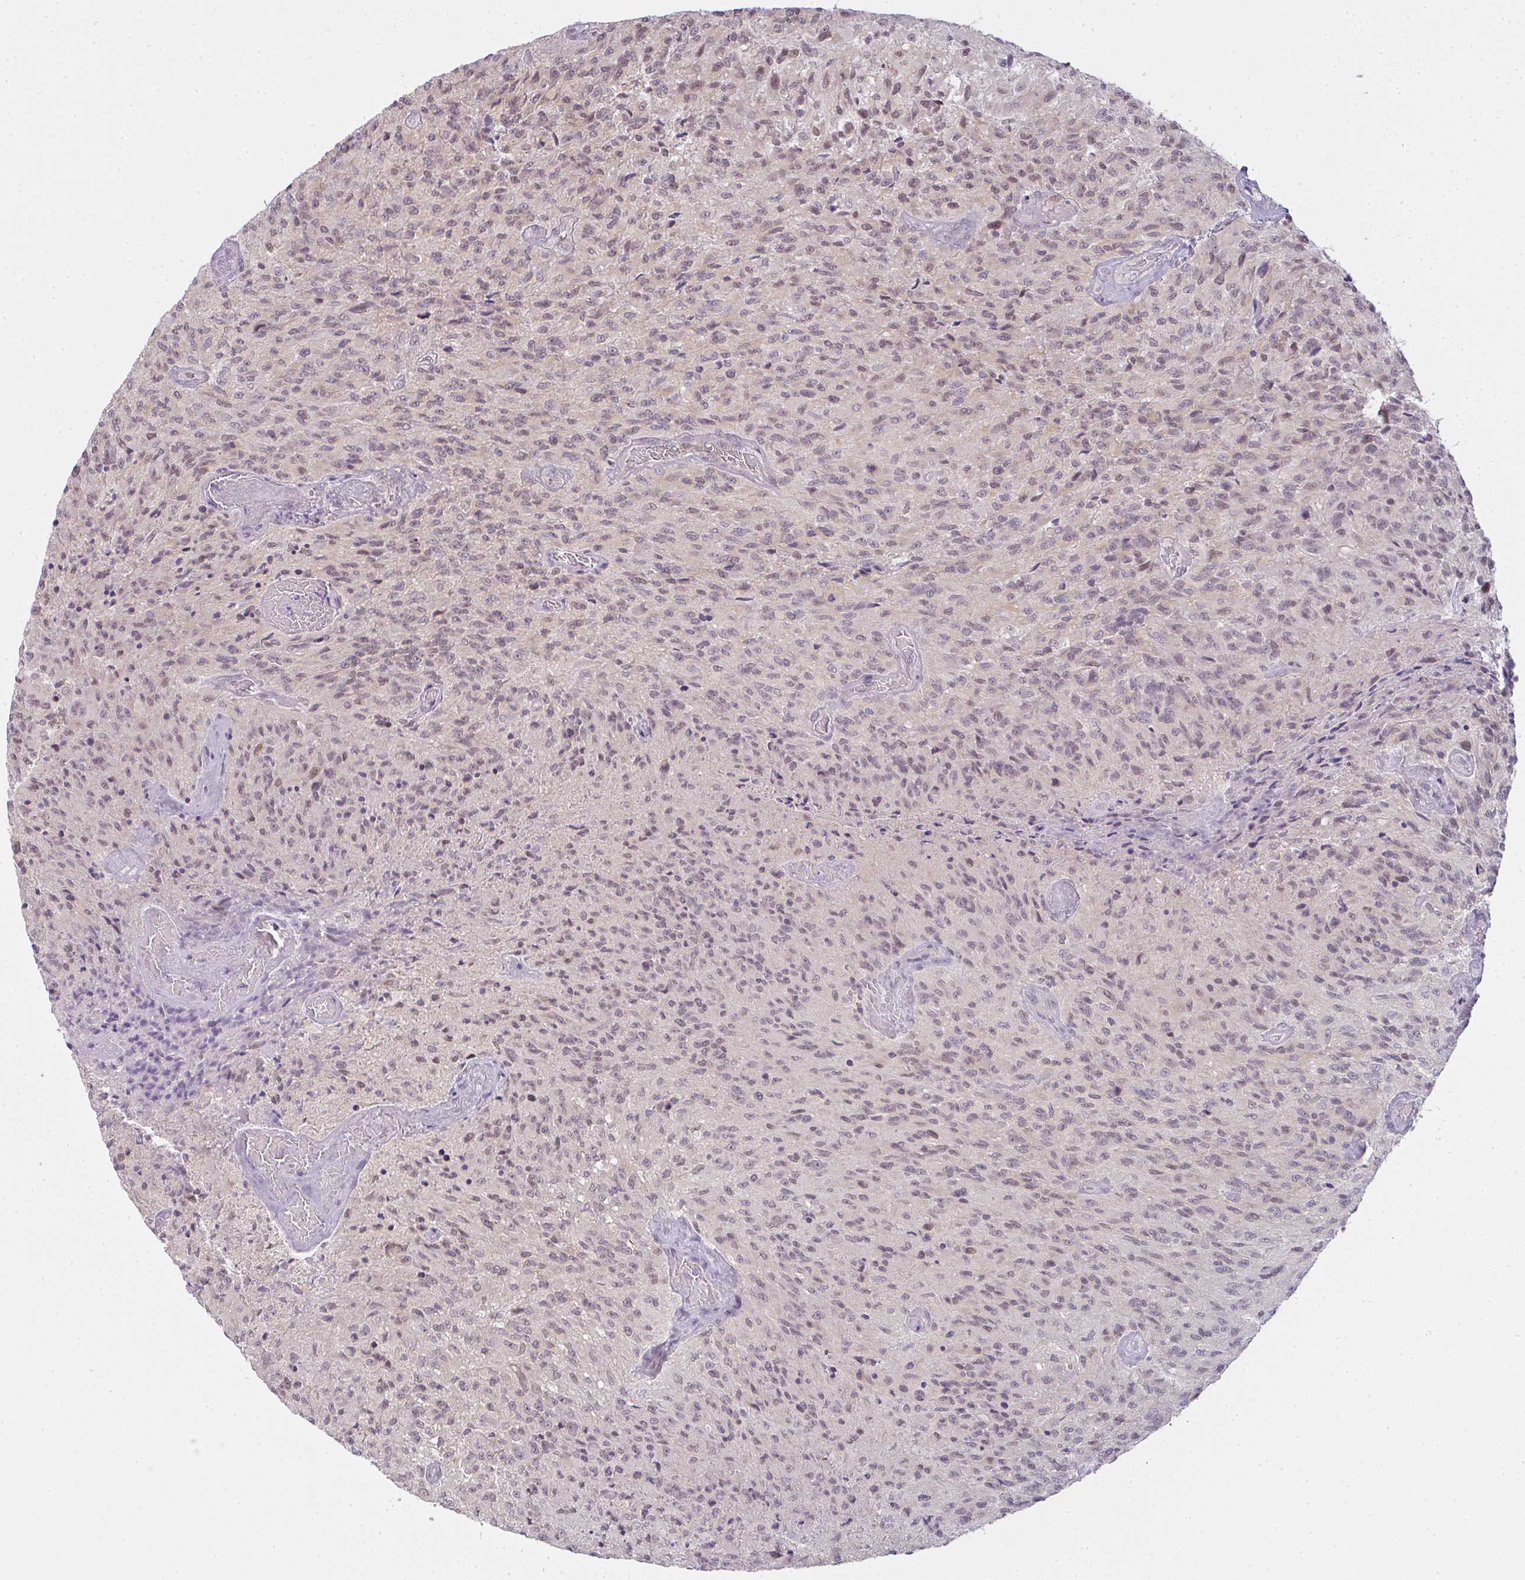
{"staining": {"intensity": "weak", "quantity": "25%-75%", "location": "nuclear"}, "tissue": "glioma", "cell_type": "Tumor cells", "image_type": "cancer", "snomed": [{"axis": "morphology", "description": "Normal tissue, NOS"}, {"axis": "morphology", "description": "Glioma, malignant, High grade"}, {"axis": "topography", "description": "Cerebral cortex"}], "caption": "IHC (DAB (3,3'-diaminobenzidine)) staining of human malignant high-grade glioma displays weak nuclear protein positivity in about 25%-75% of tumor cells.", "gene": "CSE1L", "patient": {"sex": "male", "age": 56}}